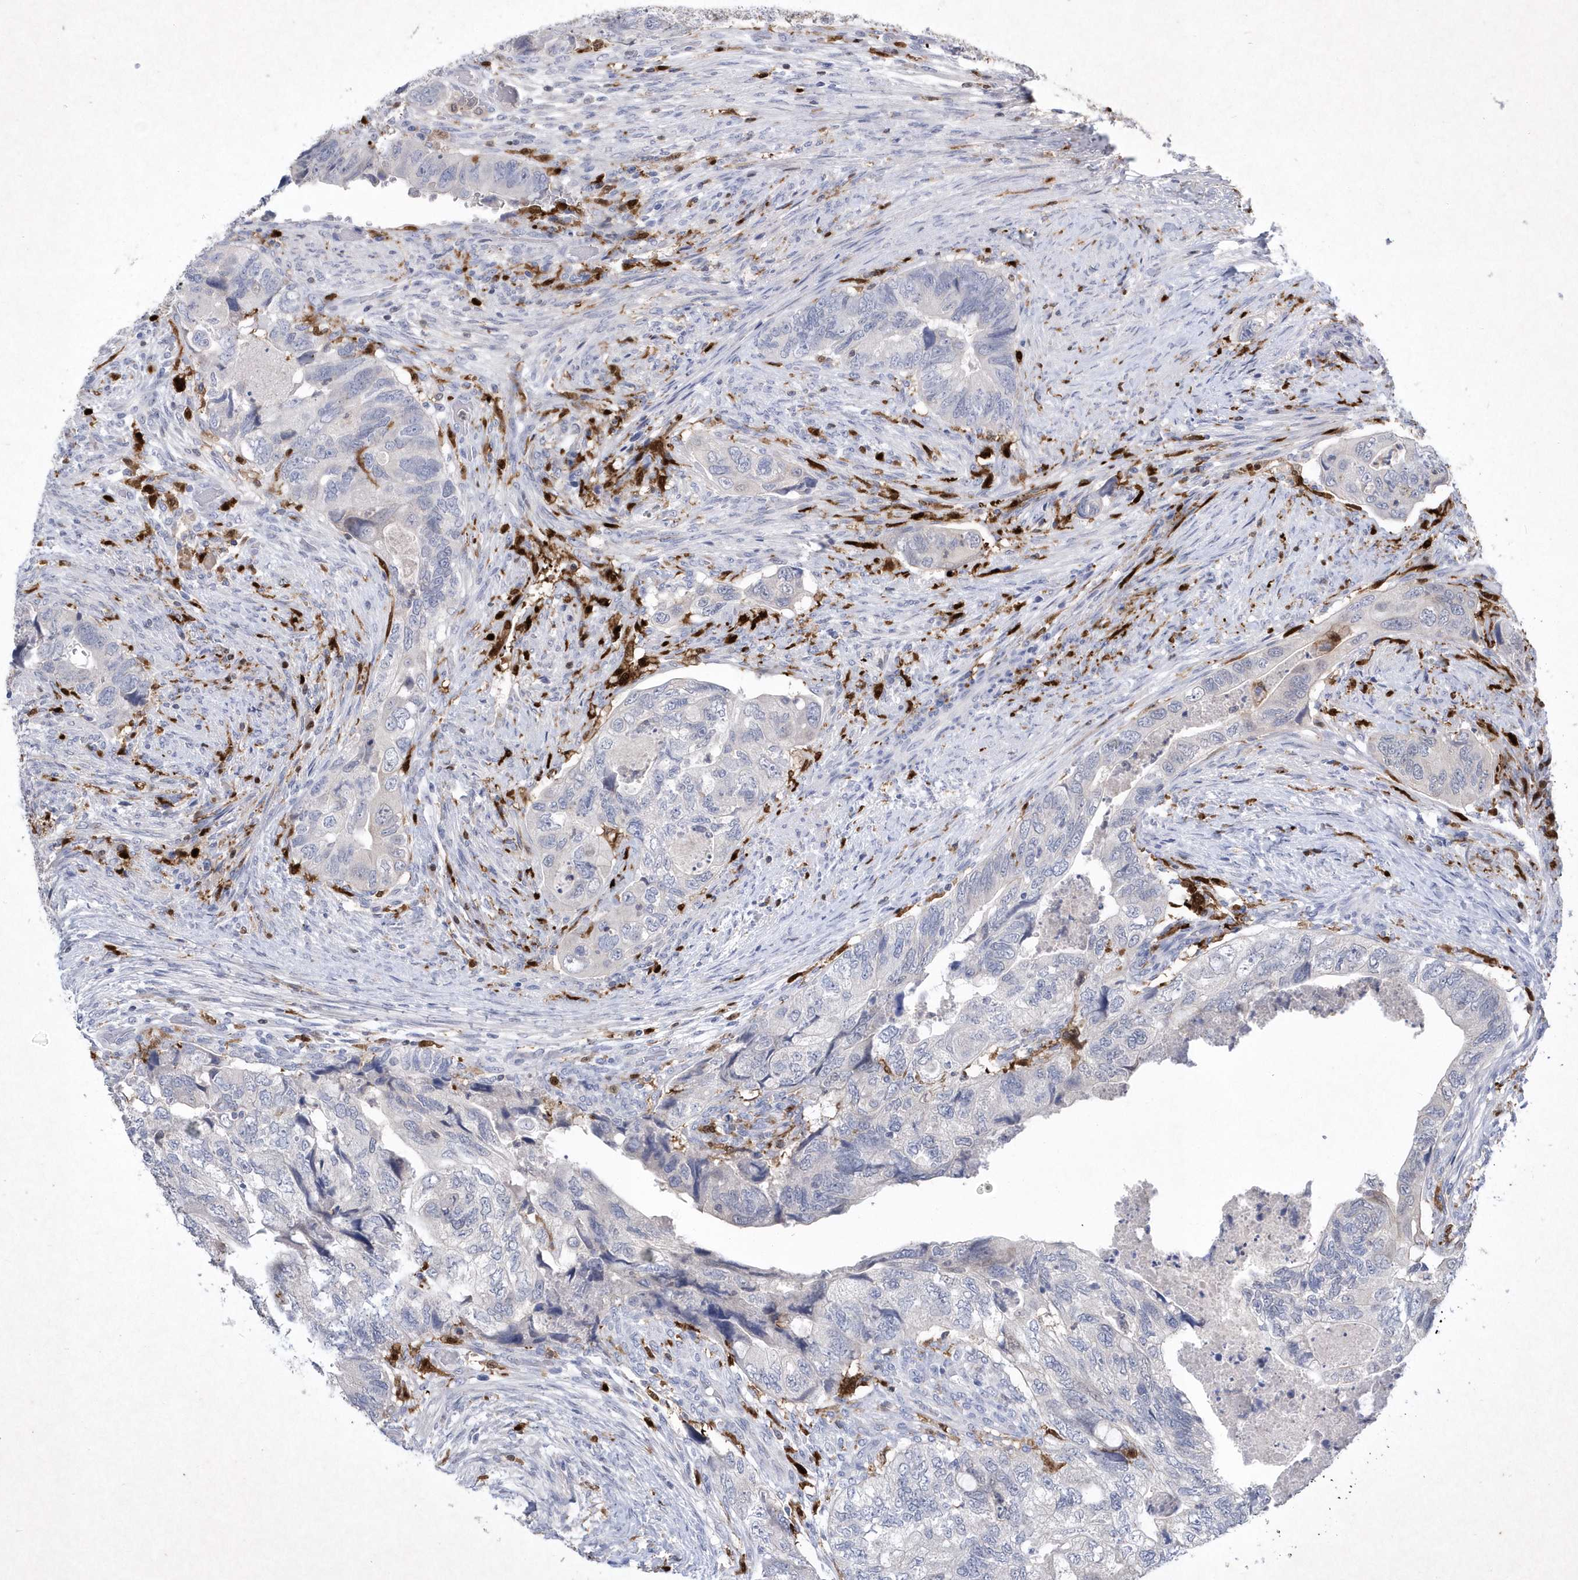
{"staining": {"intensity": "negative", "quantity": "none", "location": "none"}, "tissue": "colorectal cancer", "cell_type": "Tumor cells", "image_type": "cancer", "snomed": [{"axis": "morphology", "description": "Adenocarcinoma, NOS"}, {"axis": "topography", "description": "Rectum"}], "caption": "Tumor cells are negative for brown protein staining in adenocarcinoma (colorectal). (Immunohistochemistry (ihc), brightfield microscopy, high magnification).", "gene": "BHLHA15", "patient": {"sex": "male", "age": 63}}